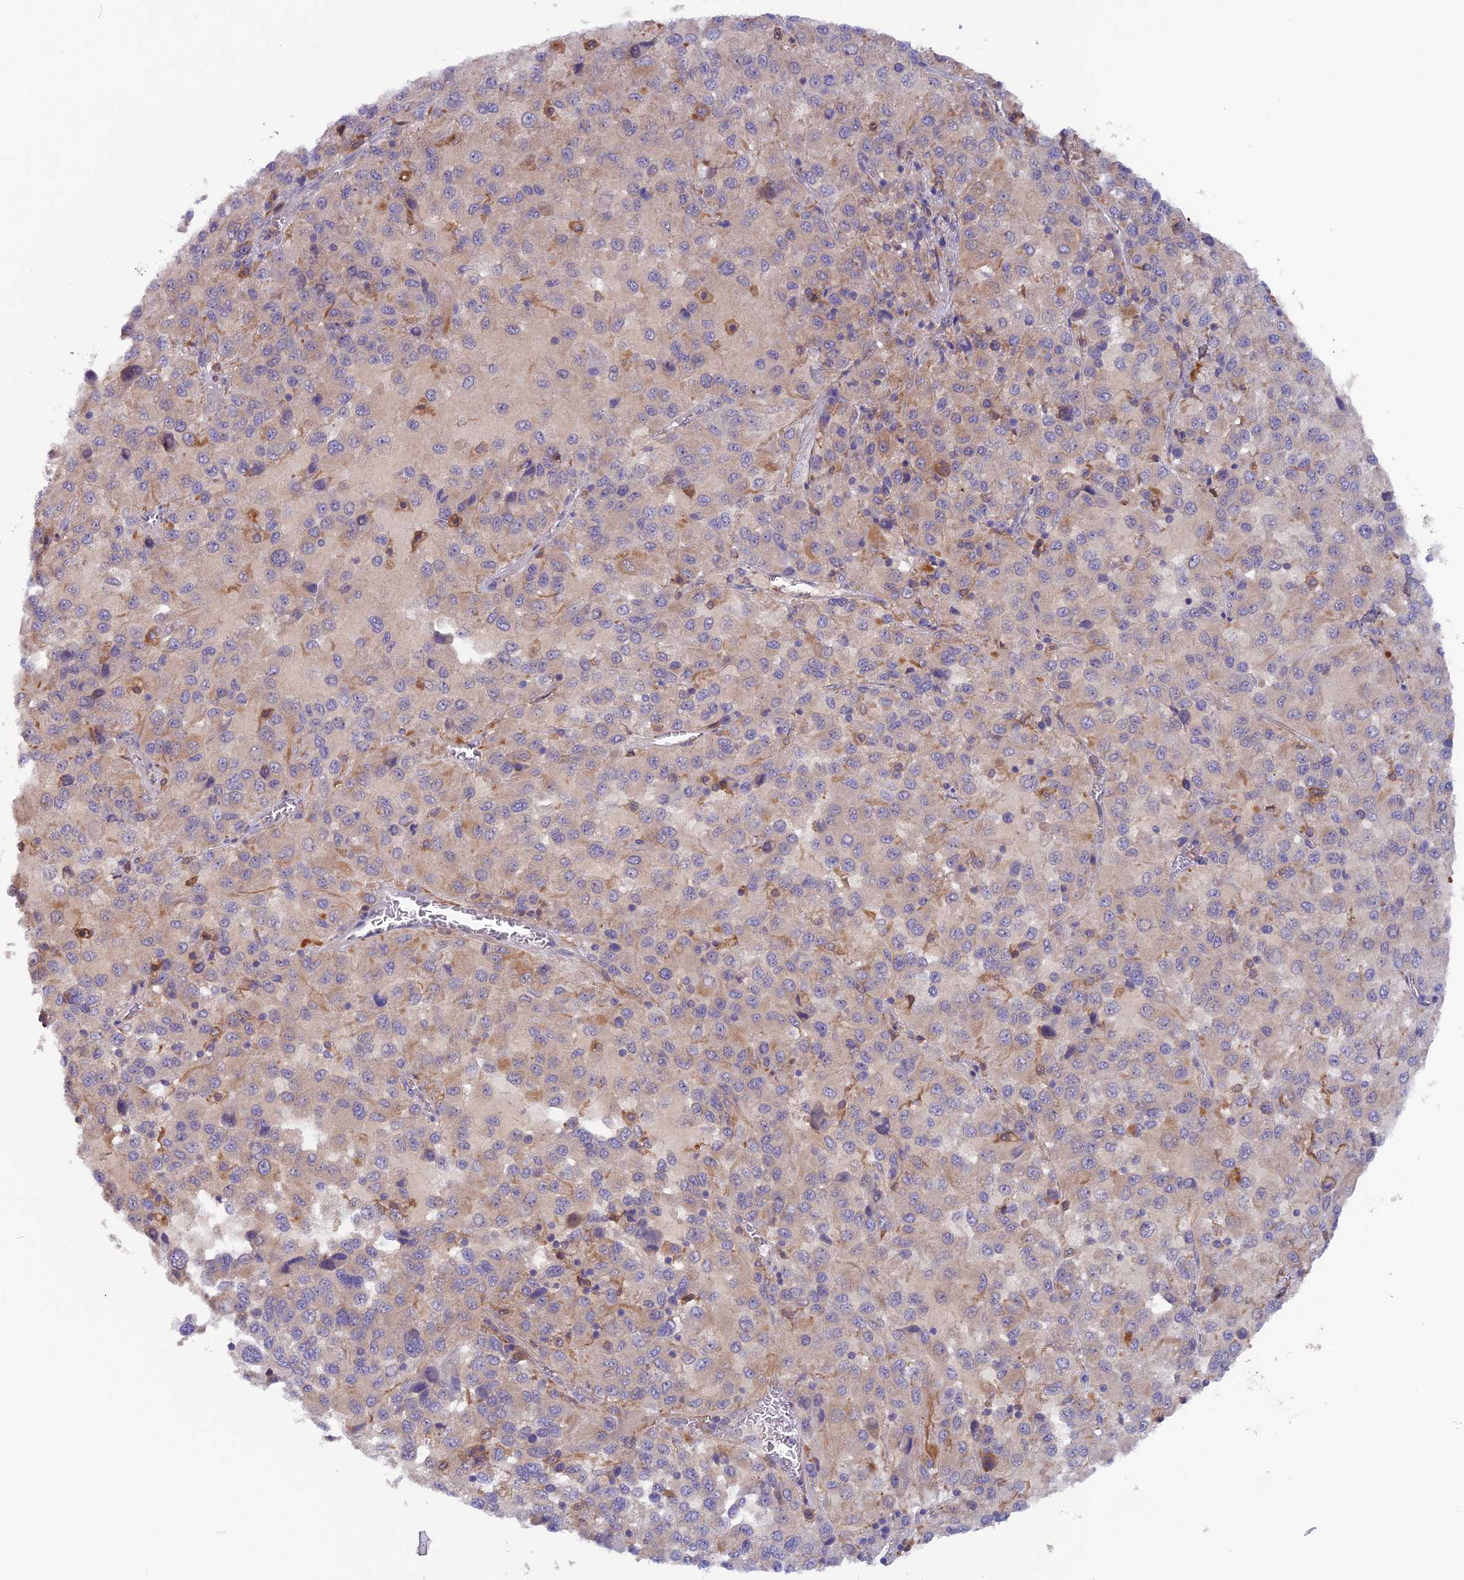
{"staining": {"intensity": "weak", "quantity": "25%-75%", "location": "cytoplasmic/membranous"}, "tissue": "melanoma", "cell_type": "Tumor cells", "image_type": "cancer", "snomed": [{"axis": "morphology", "description": "Malignant melanoma, Metastatic site"}, {"axis": "topography", "description": "Lung"}], "caption": "IHC of malignant melanoma (metastatic site) displays low levels of weak cytoplasmic/membranous staining in approximately 25%-75% of tumor cells.", "gene": "MAST2", "patient": {"sex": "male", "age": 64}}